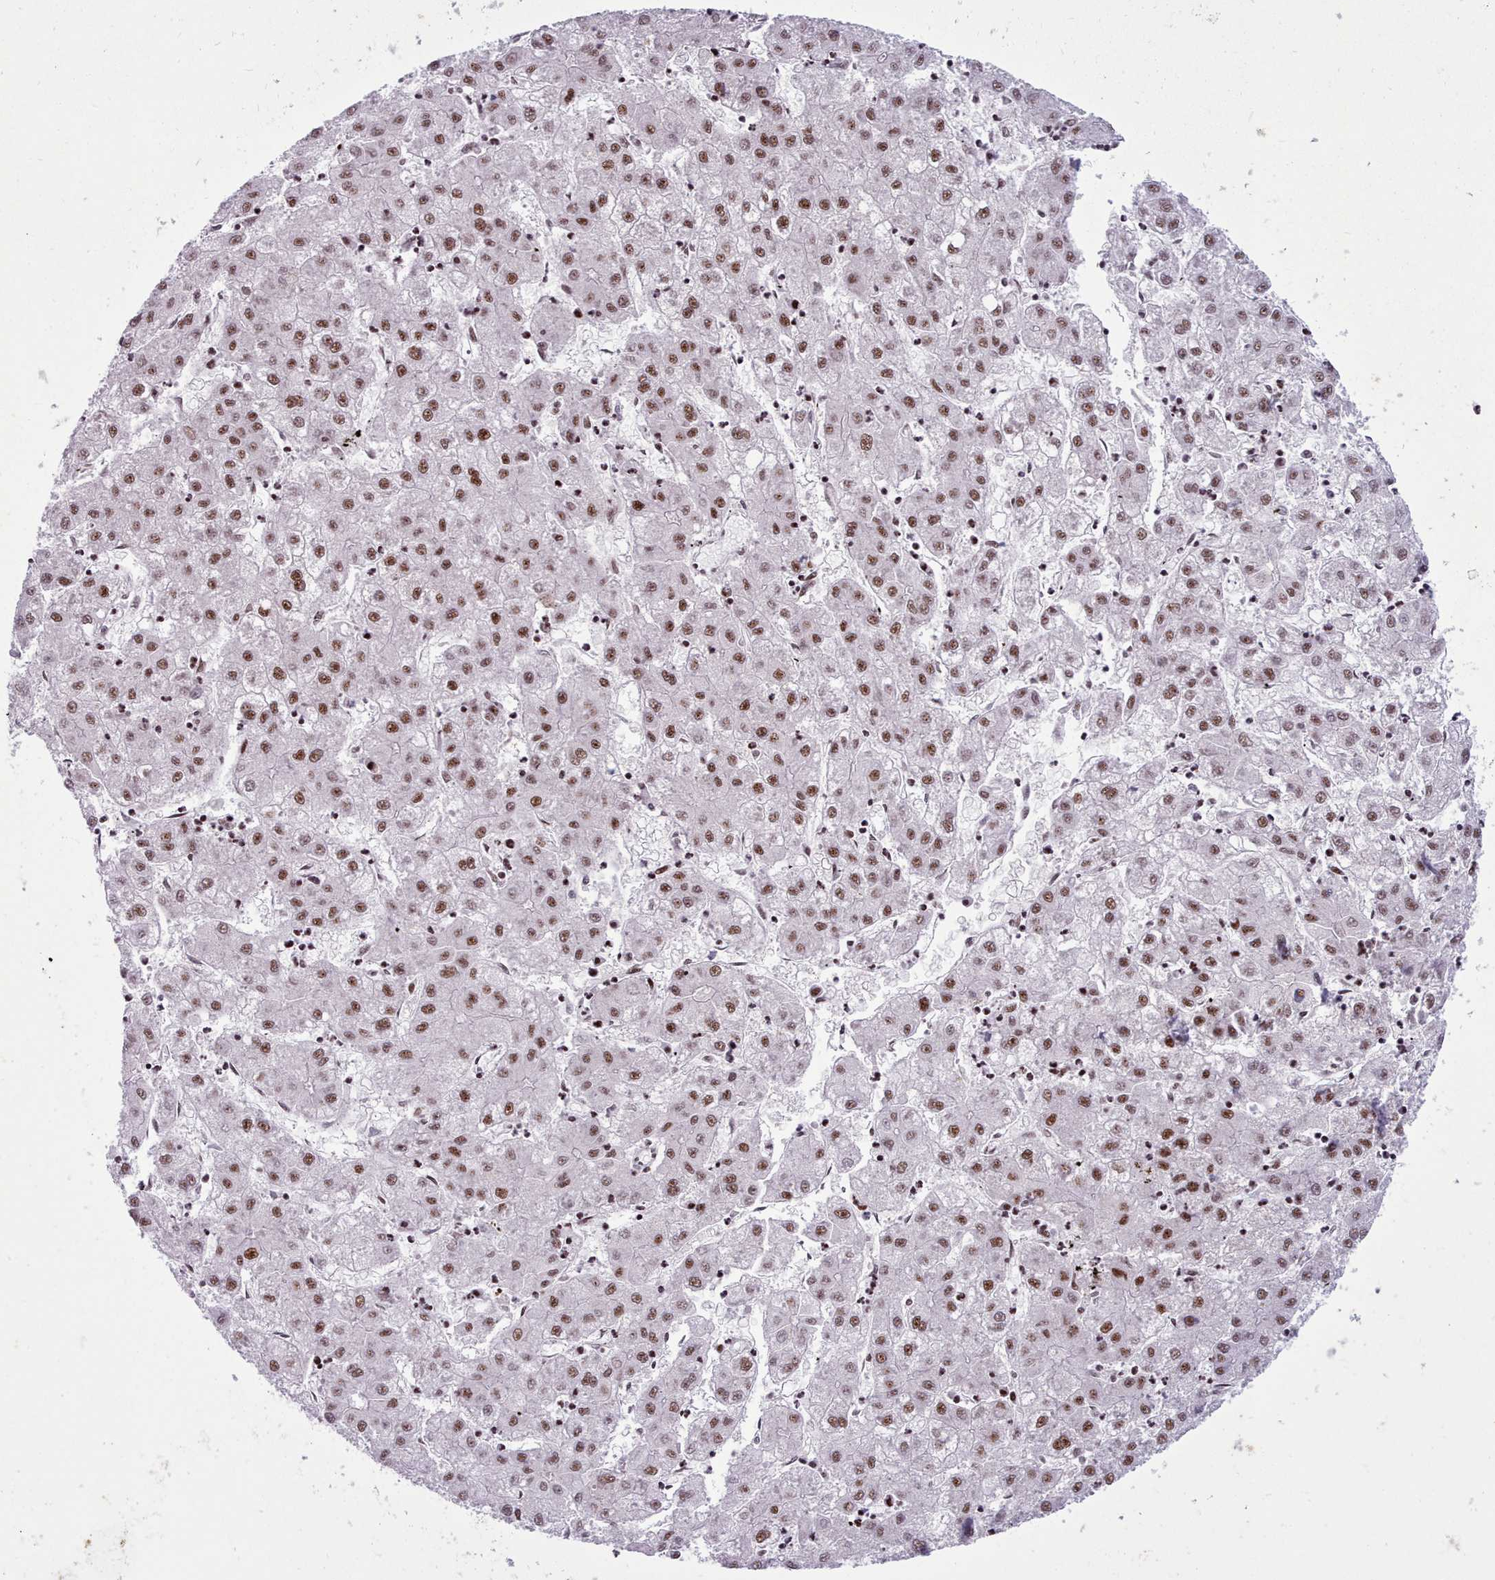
{"staining": {"intensity": "moderate", "quantity": ">75%", "location": "nuclear"}, "tissue": "liver cancer", "cell_type": "Tumor cells", "image_type": "cancer", "snomed": [{"axis": "morphology", "description": "Carcinoma, Hepatocellular, NOS"}, {"axis": "topography", "description": "Liver"}], "caption": "Liver cancer (hepatocellular carcinoma) stained for a protein (brown) exhibits moderate nuclear positive positivity in about >75% of tumor cells.", "gene": "TMEM35B", "patient": {"sex": "male", "age": 72}}